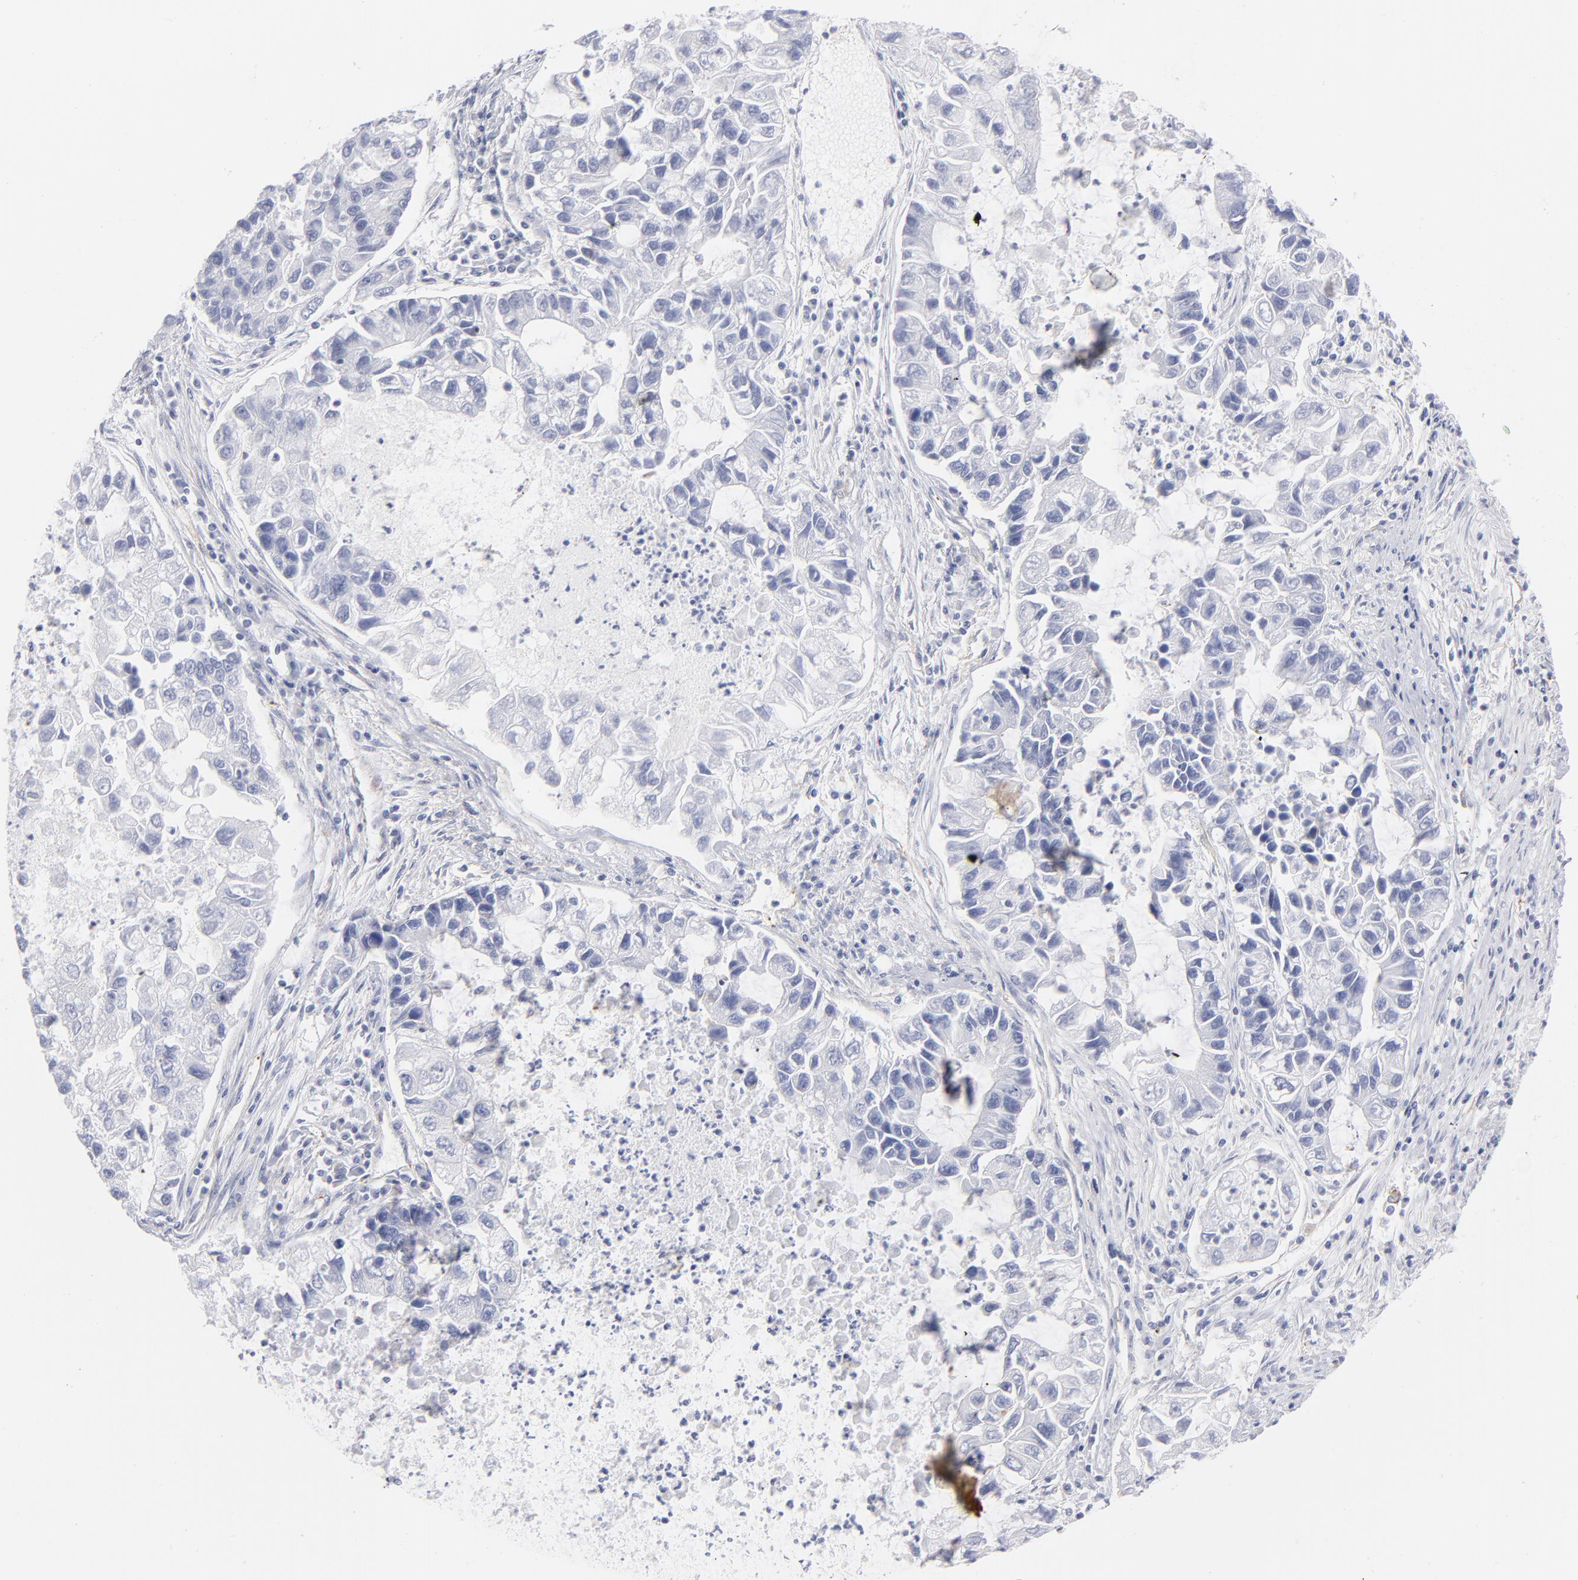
{"staining": {"intensity": "negative", "quantity": "none", "location": "none"}, "tissue": "lung cancer", "cell_type": "Tumor cells", "image_type": "cancer", "snomed": [{"axis": "morphology", "description": "Adenocarcinoma, NOS"}, {"axis": "topography", "description": "Lung"}], "caption": "An immunohistochemistry photomicrograph of lung adenocarcinoma is shown. There is no staining in tumor cells of lung adenocarcinoma.", "gene": "ACTA2", "patient": {"sex": "female", "age": 51}}